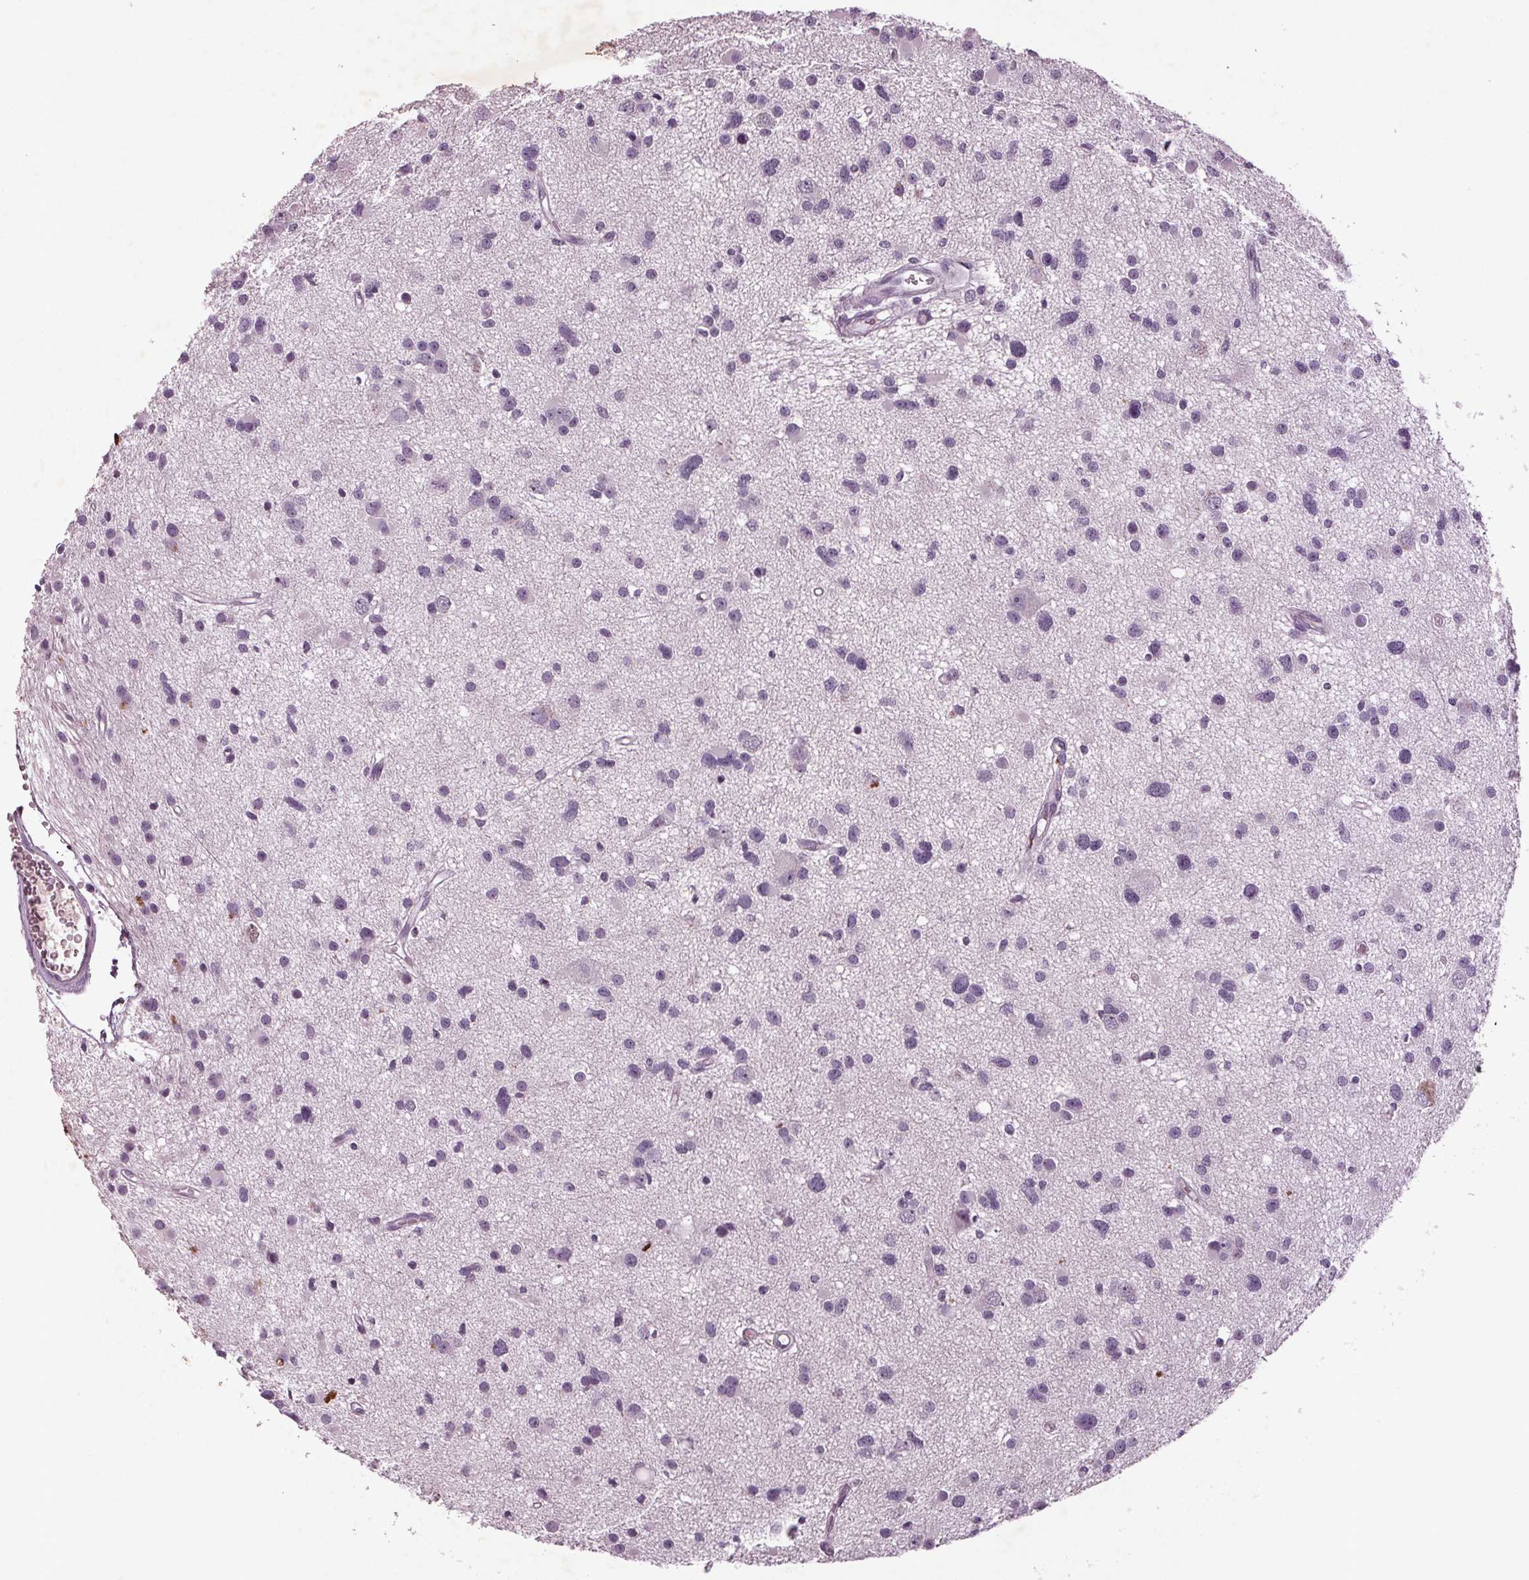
{"staining": {"intensity": "negative", "quantity": "none", "location": "none"}, "tissue": "glioma", "cell_type": "Tumor cells", "image_type": "cancer", "snomed": [{"axis": "morphology", "description": "Glioma, malignant, High grade"}, {"axis": "topography", "description": "Brain"}], "caption": "An image of glioma stained for a protein reveals no brown staining in tumor cells. (DAB IHC visualized using brightfield microscopy, high magnification).", "gene": "BHLHE22", "patient": {"sex": "male", "age": 54}}